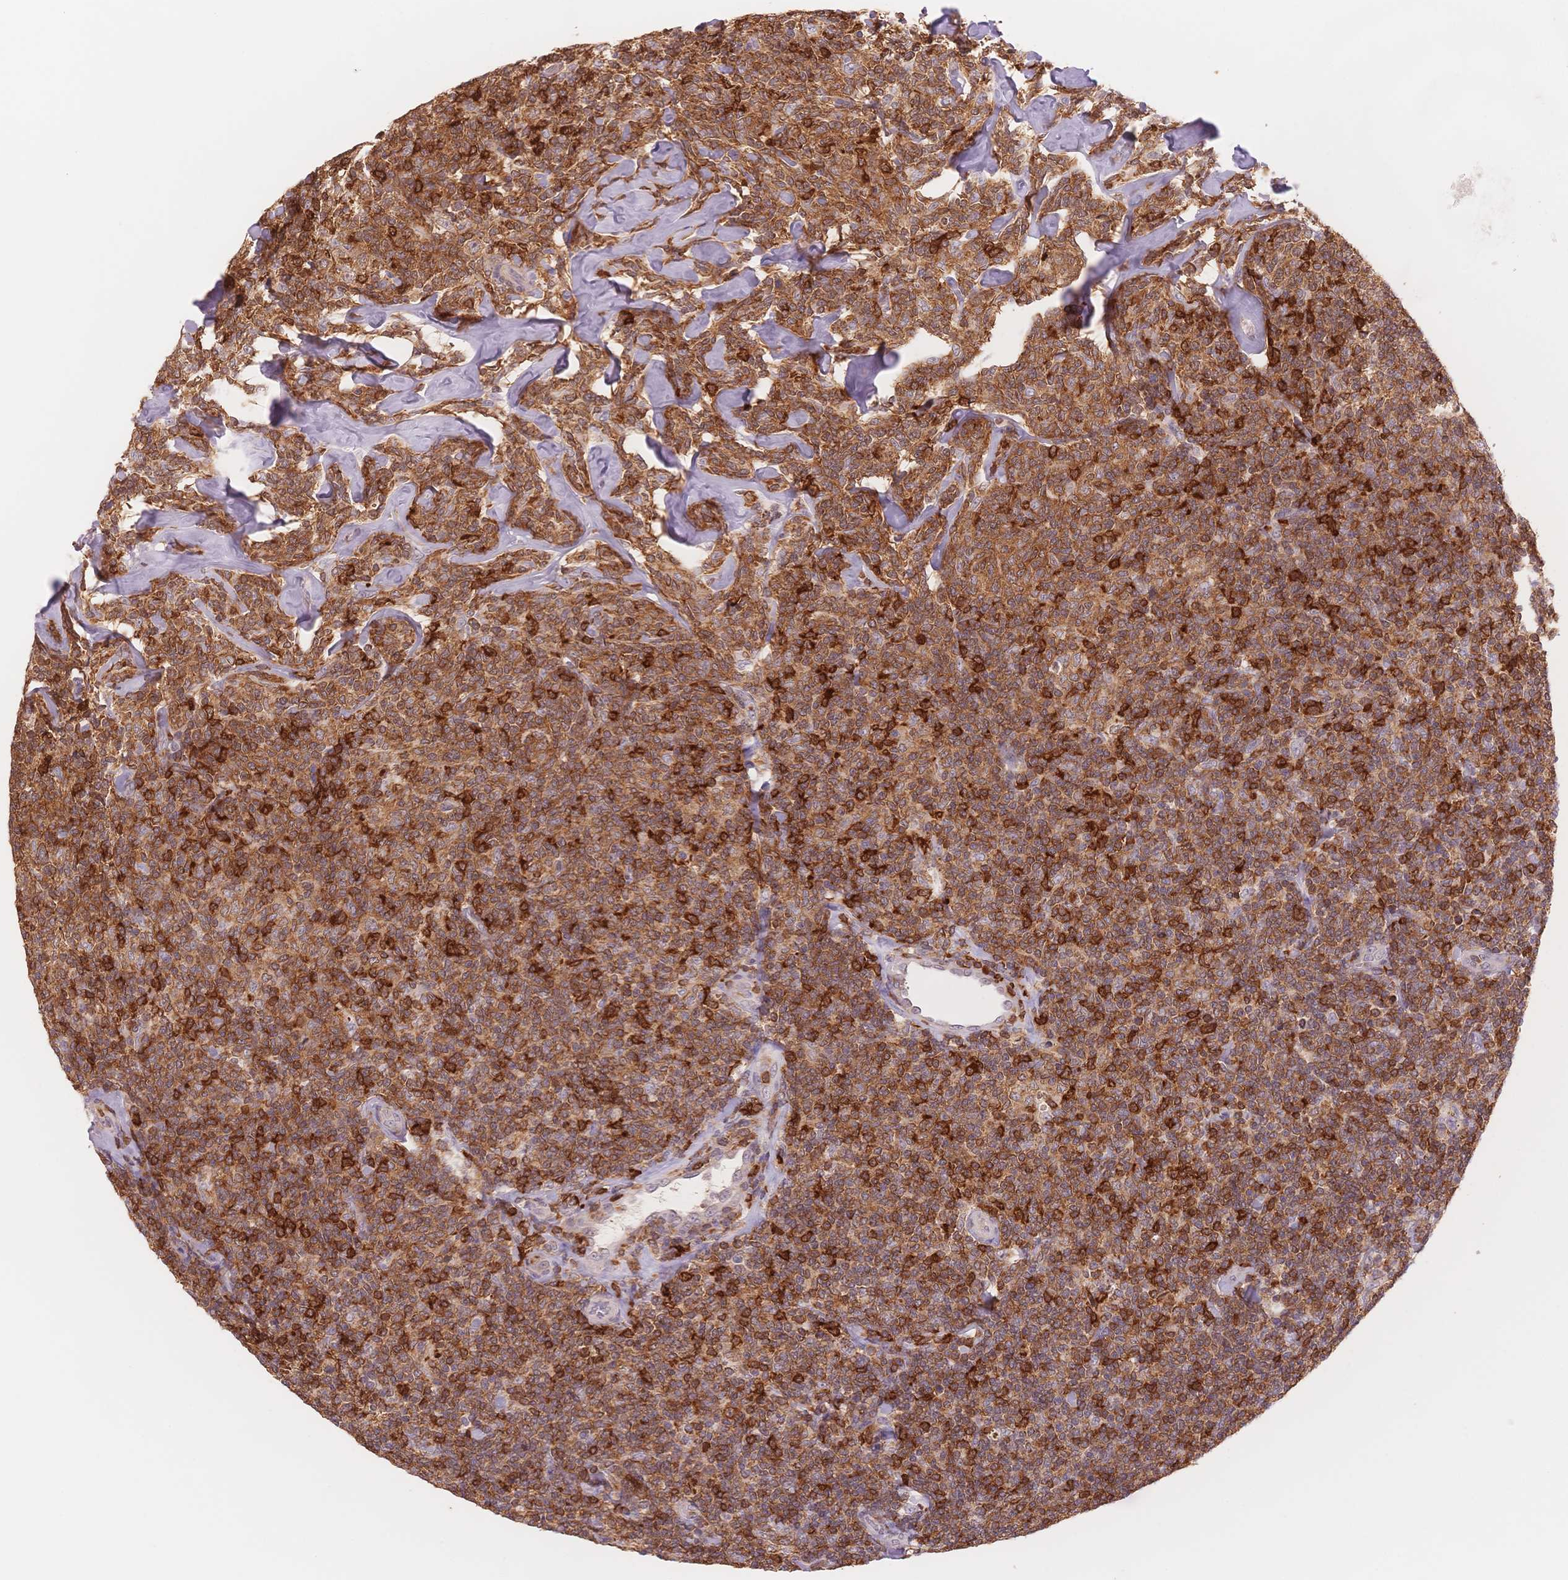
{"staining": {"intensity": "strong", "quantity": ">75%", "location": "cytoplasmic/membranous"}, "tissue": "lymphoma", "cell_type": "Tumor cells", "image_type": "cancer", "snomed": [{"axis": "morphology", "description": "Malignant lymphoma, non-Hodgkin's type, Low grade"}, {"axis": "topography", "description": "Lymph node"}], "caption": "Immunohistochemistry histopathology image of neoplastic tissue: human lymphoma stained using immunohistochemistry (IHC) demonstrates high levels of strong protein expression localized specifically in the cytoplasmic/membranous of tumor cells, appearing as a cytoplasmic/membranous brown color.", "gene": "STK39", "patient": {"sex": "female", "age": 56}}